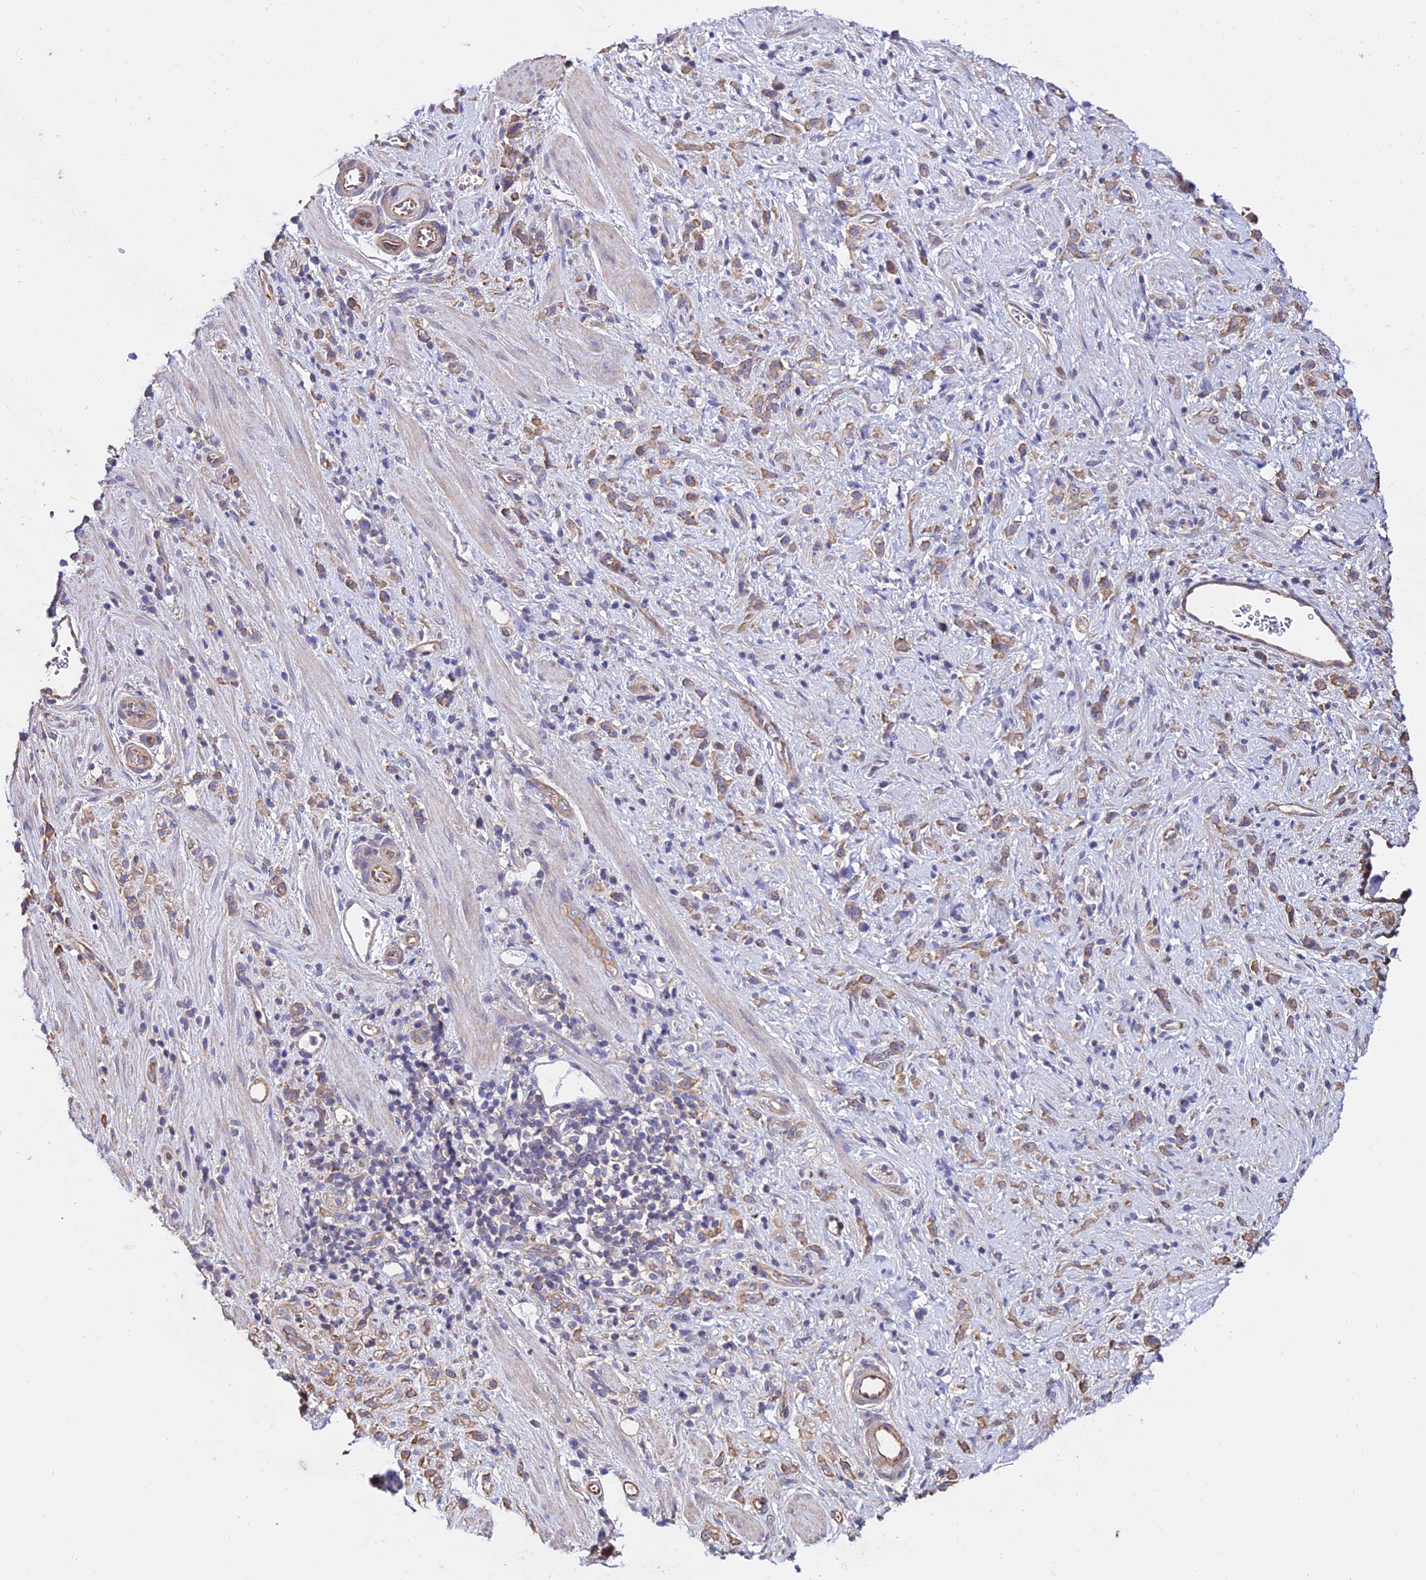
{"staining": {"intensity": "weak", "quantity": ">75%", "location": "cytoplasmic/membranous"}, "tissue": "stomach cancer", "cell_type": "Tumor cells", "image_type": "cancer", "snomed": [{"axis": "morphology", "description": "Adenocarcinoma, NOS"}, {"axis": "topography", "description": "Stomach"}], "caption": "Tumor cells reveal weak cytoplasmic/membranous staining in about >75% of cells in stomach cancer.", "gene": "CALM2", "patient": {"sex": "female", "age": 60}}